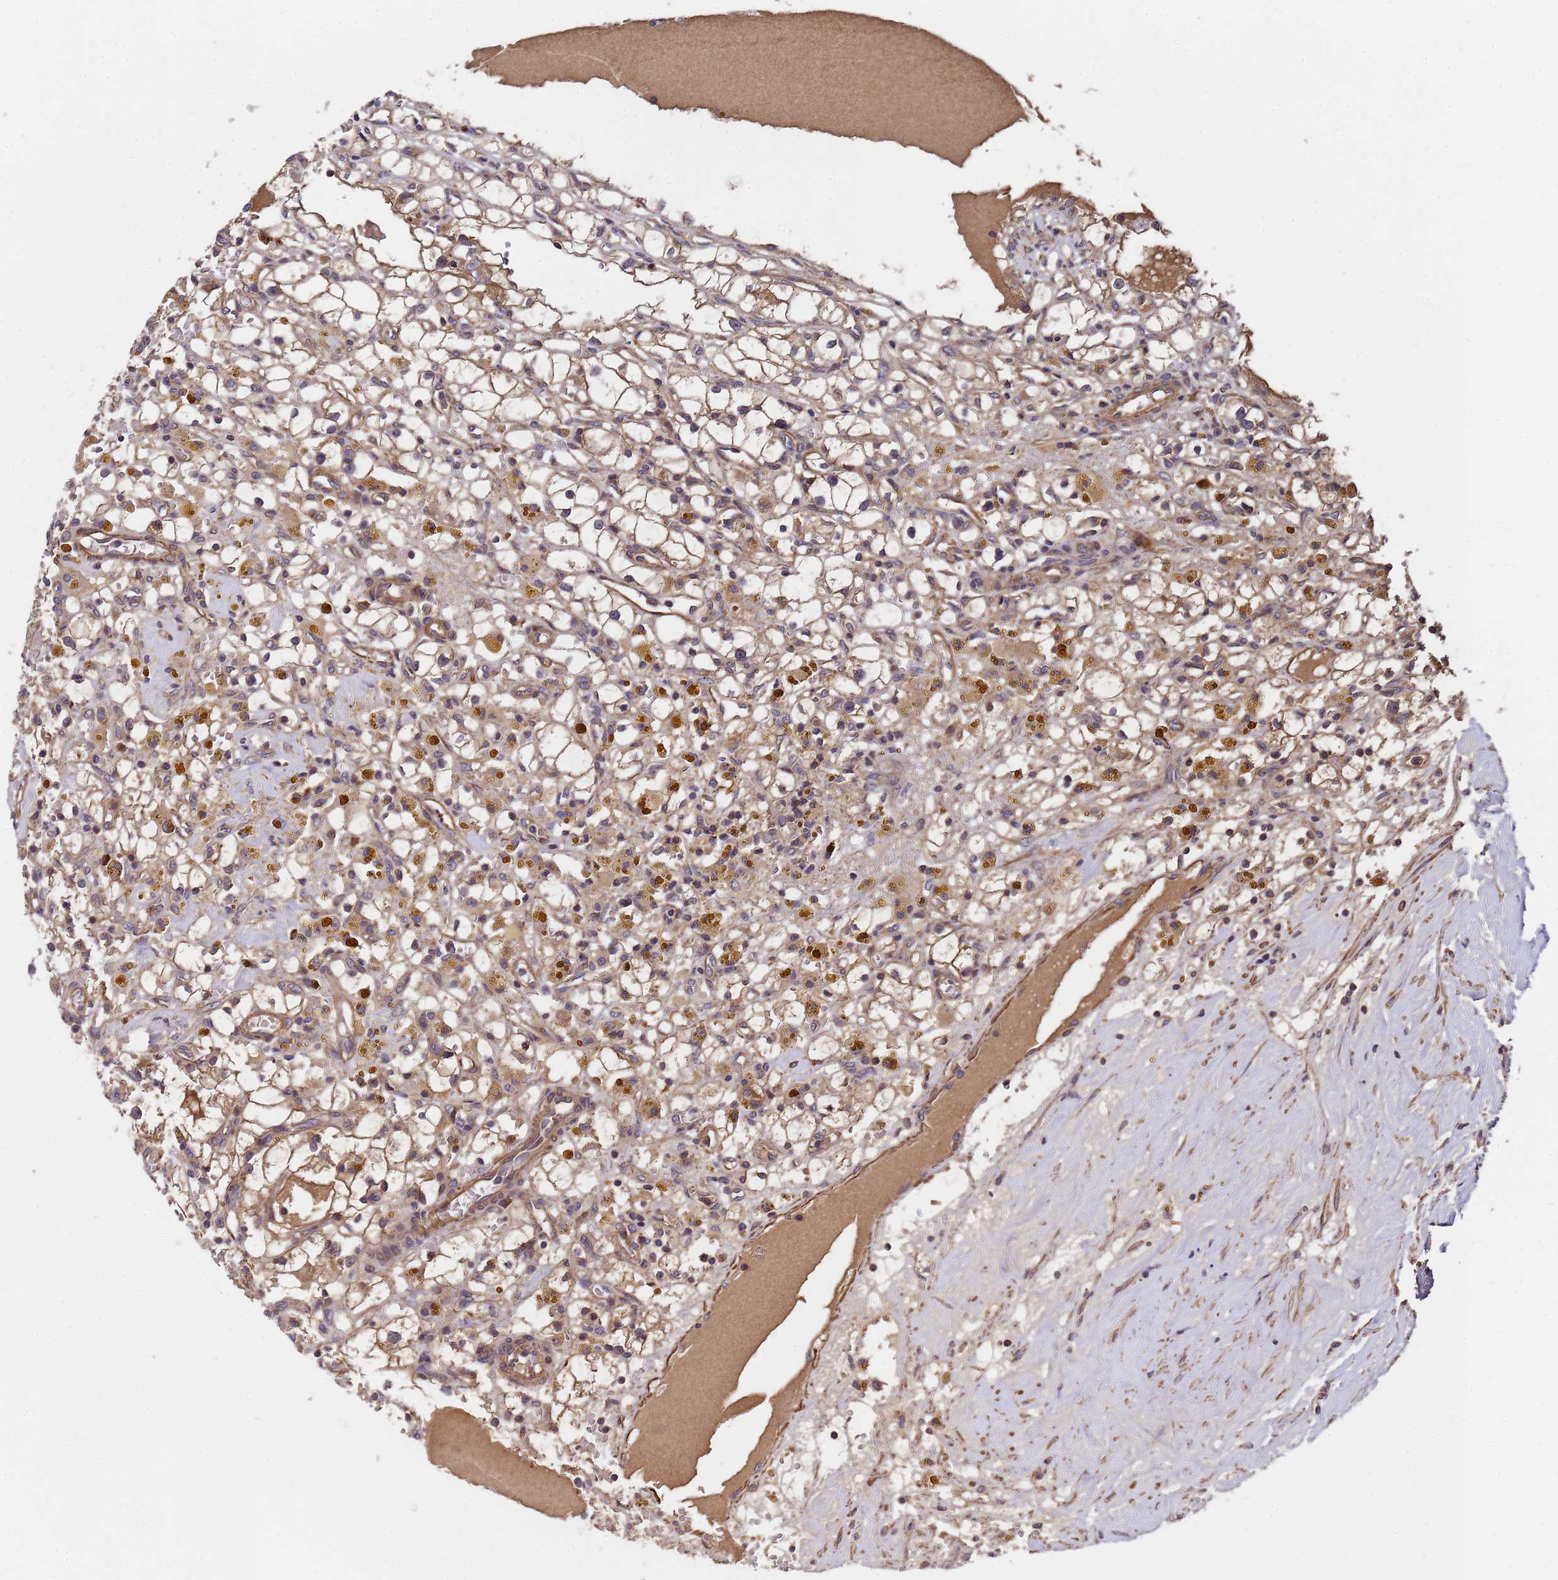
{"staining": {"intensity": "weak", "quantity": "25%-75%", "location": "cytoplasmic/membranous"}, "tissue": "renal cancer", "cell_type": "Tumor cells", "image_type": "cancer", "snomed": [{"axis": "morphology", "description": "Adenocarcinoma, NOS"}, {"axis": "topography", "description": "Kidney"}], "caption": "Renal adenocarcinoma stained with a protein marker displays weak staining in tumor cells.", "gene": "GSTCD", "patient": {"sex": "male", "age": 56}}